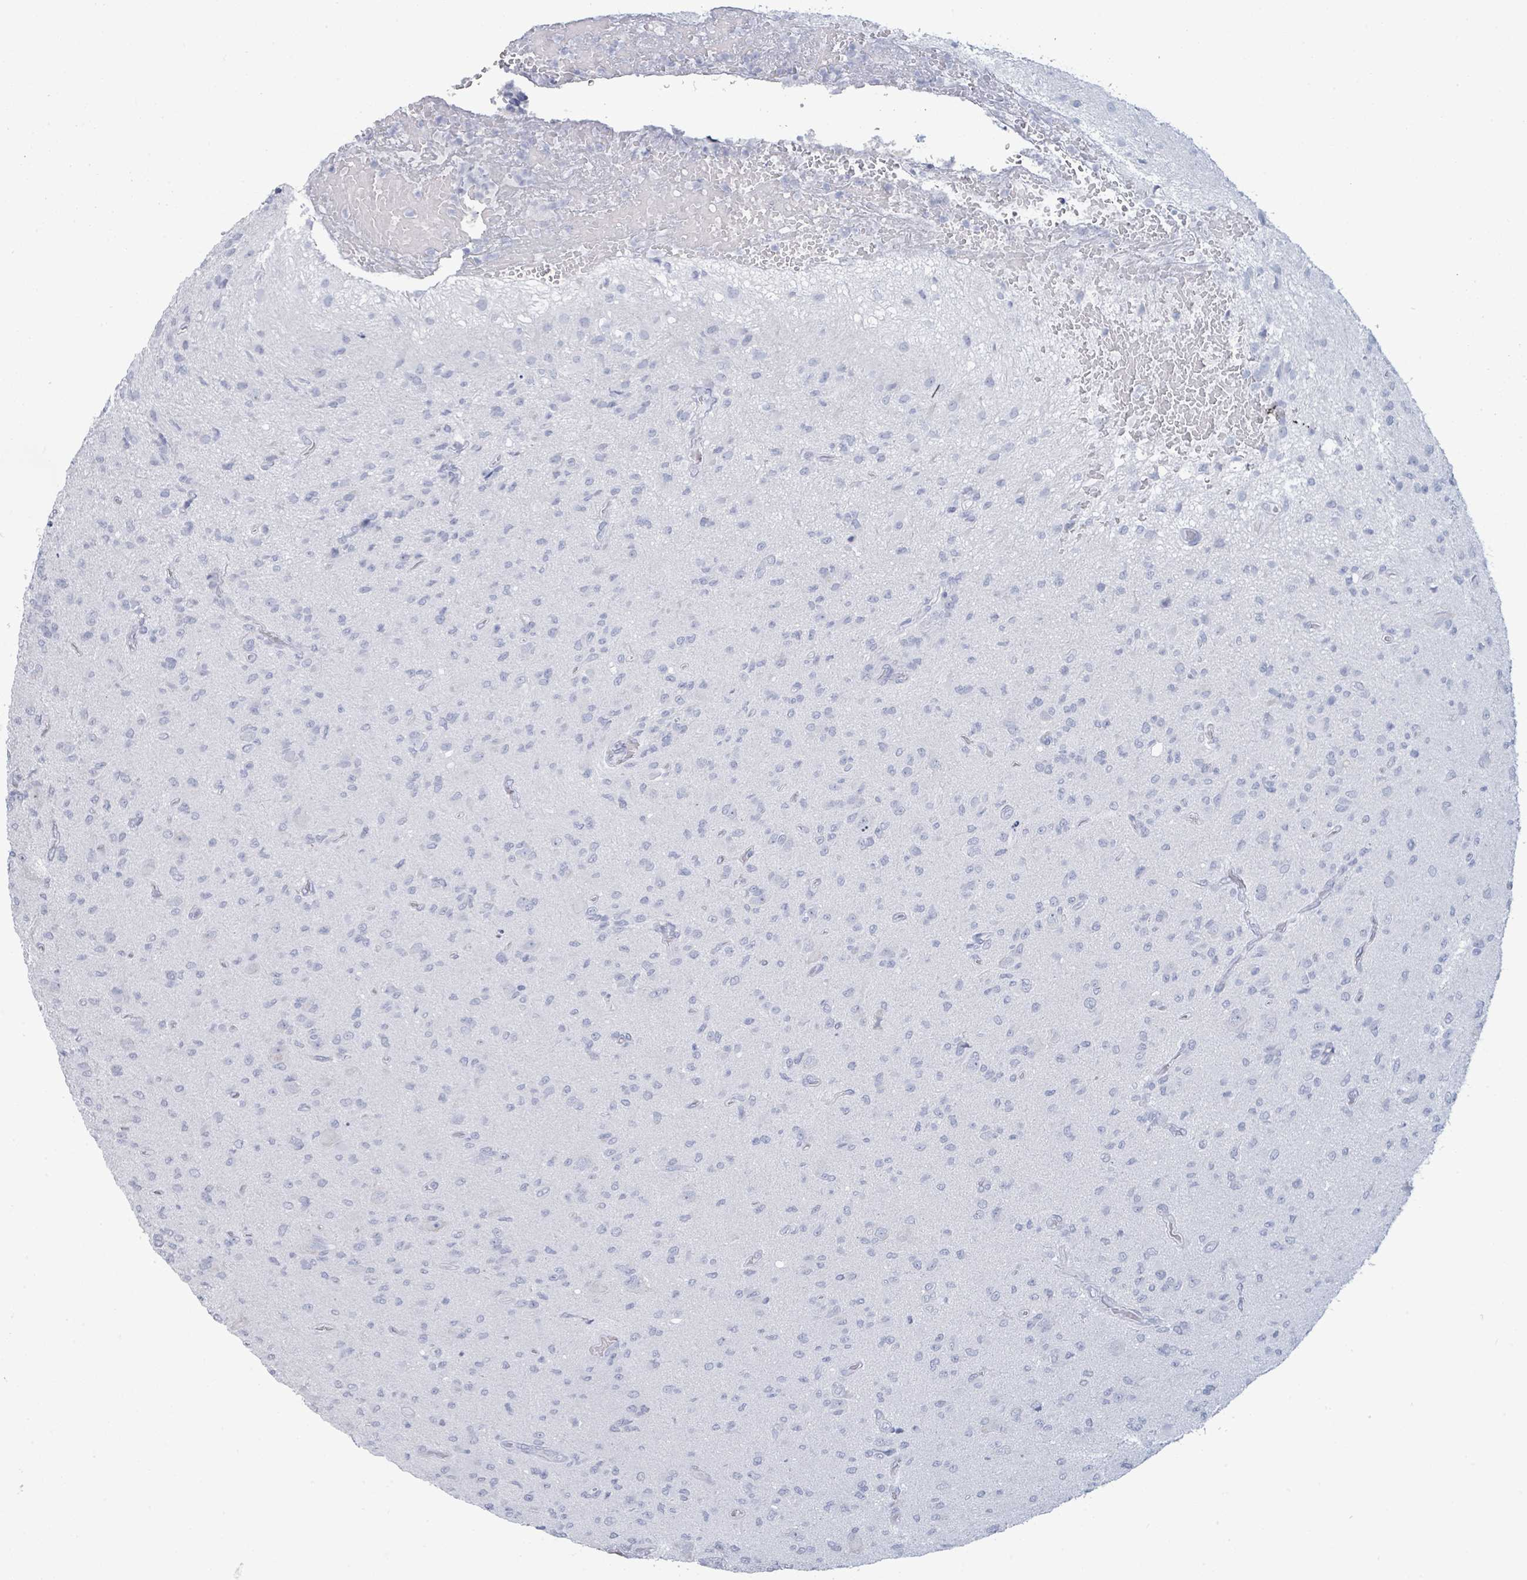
{"staining": {"intensity": "negative", "quantity": "none", "location": "none"}, "tissue": "glioma", "cell_type": "Tumor cells", "image_type": "cancer", "snomed": [{"axis": "morphology", "description": "Glioma, malignant, High grade"}, {"axis": "topography", "description": "Brain"}], "caption": "Tumor cells show no significant protein positivity in glioma. (Brightfield microscopy of DAB IHC at high magnification).", "gene": "PGA3", "patient": {"sex": "male", "age": 36}}